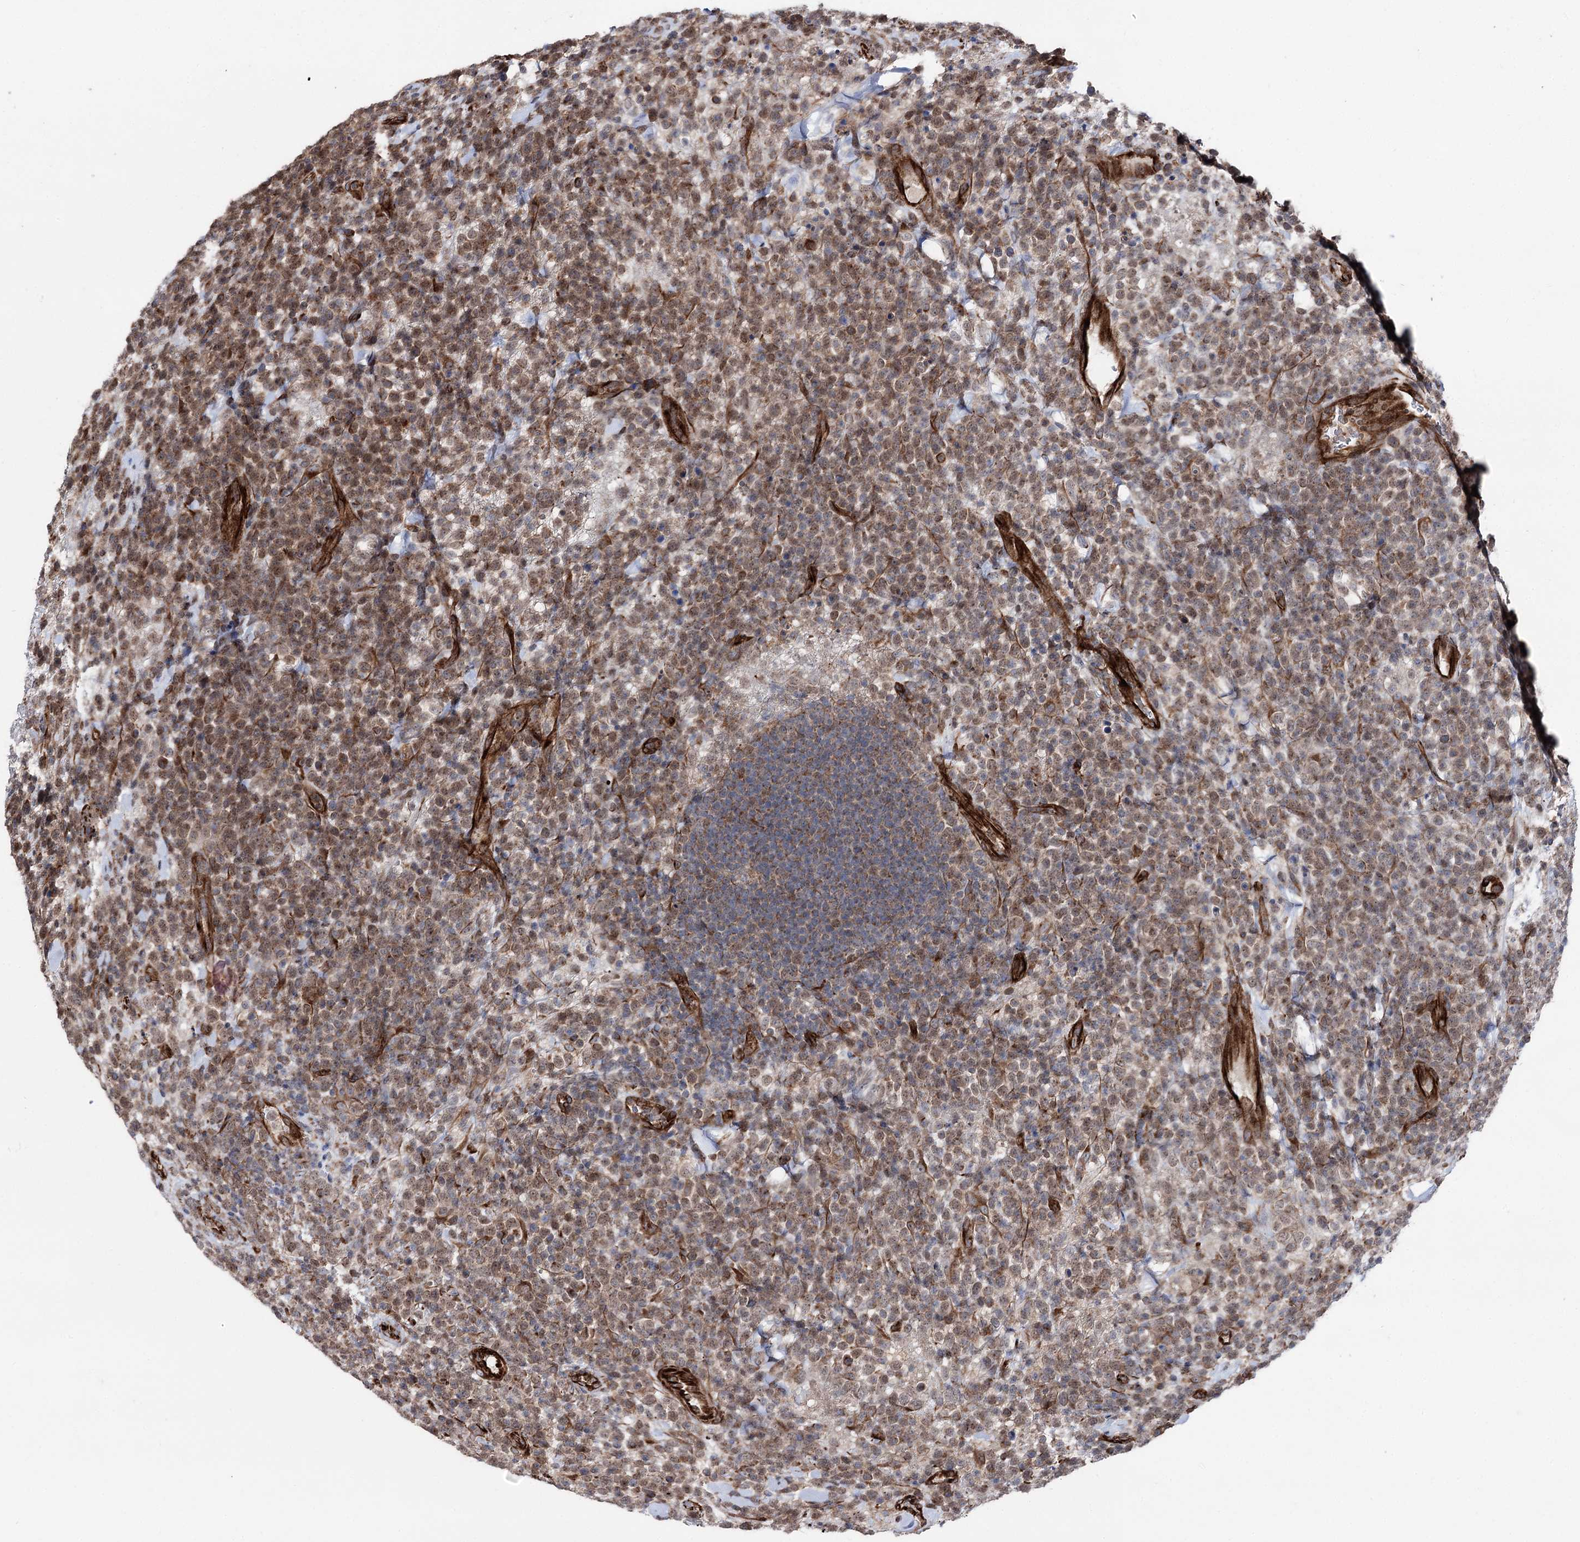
{"staining": {"intensity": "moderate", "quantity": ">75%", "location": "cytoplasmic/membranous"}, "tissue": "lymphoma", "cell_type": "Tumor cells", "image_type": "cancer", "snomed": [{"axis": "morphology", "description": "Malignant lymphoma, non-Hodgkin's type, High grade"}, {"axis": "topography", "description": "Colon"}], "caption": "Immunohistochemical staining of human lymphoma reveals medium levels of moderate cytoplasmic/membranous protein expression in about >75% of tumor cells.", "gene": "MIB1", "patient": {"sex": "female", "age": 53}}